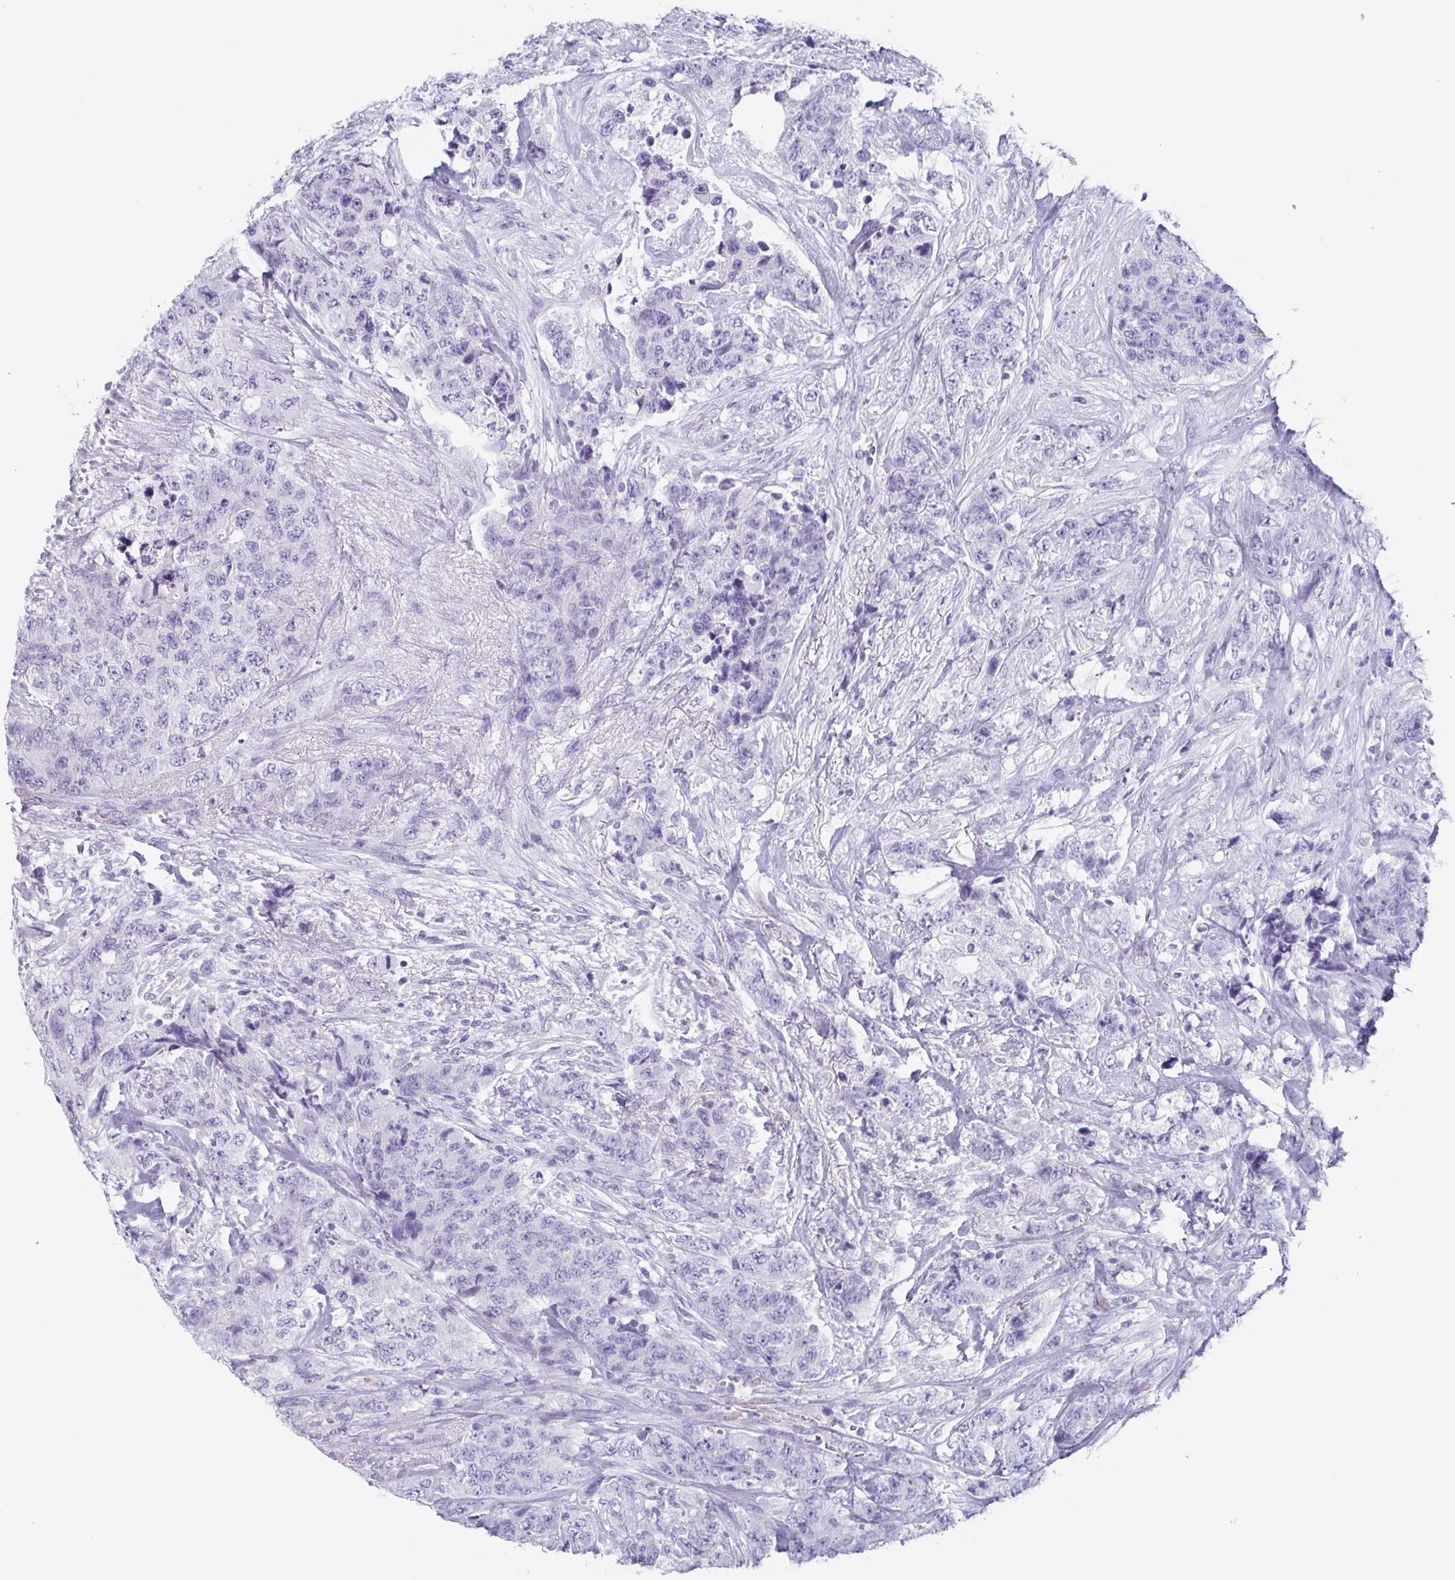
{"staining": {"intensity": "negative", "quantity": "none", "location": "none"}, "tissue": "urothelial cancer", "cell_type": "Tumor cells", "image_type": "cancer", "snomed": [{"axis": "morphology", "description": "Urothelial carcinoma, High grade"}, {"axis": "topography", "description": "Urinary bladder"}], "caption": "Urothelial cancer was stained to show a protein in brown. There is no significant expression in tumor cells.", "gene": "BPI", "patient": {"sex": "female", "age": 78}}